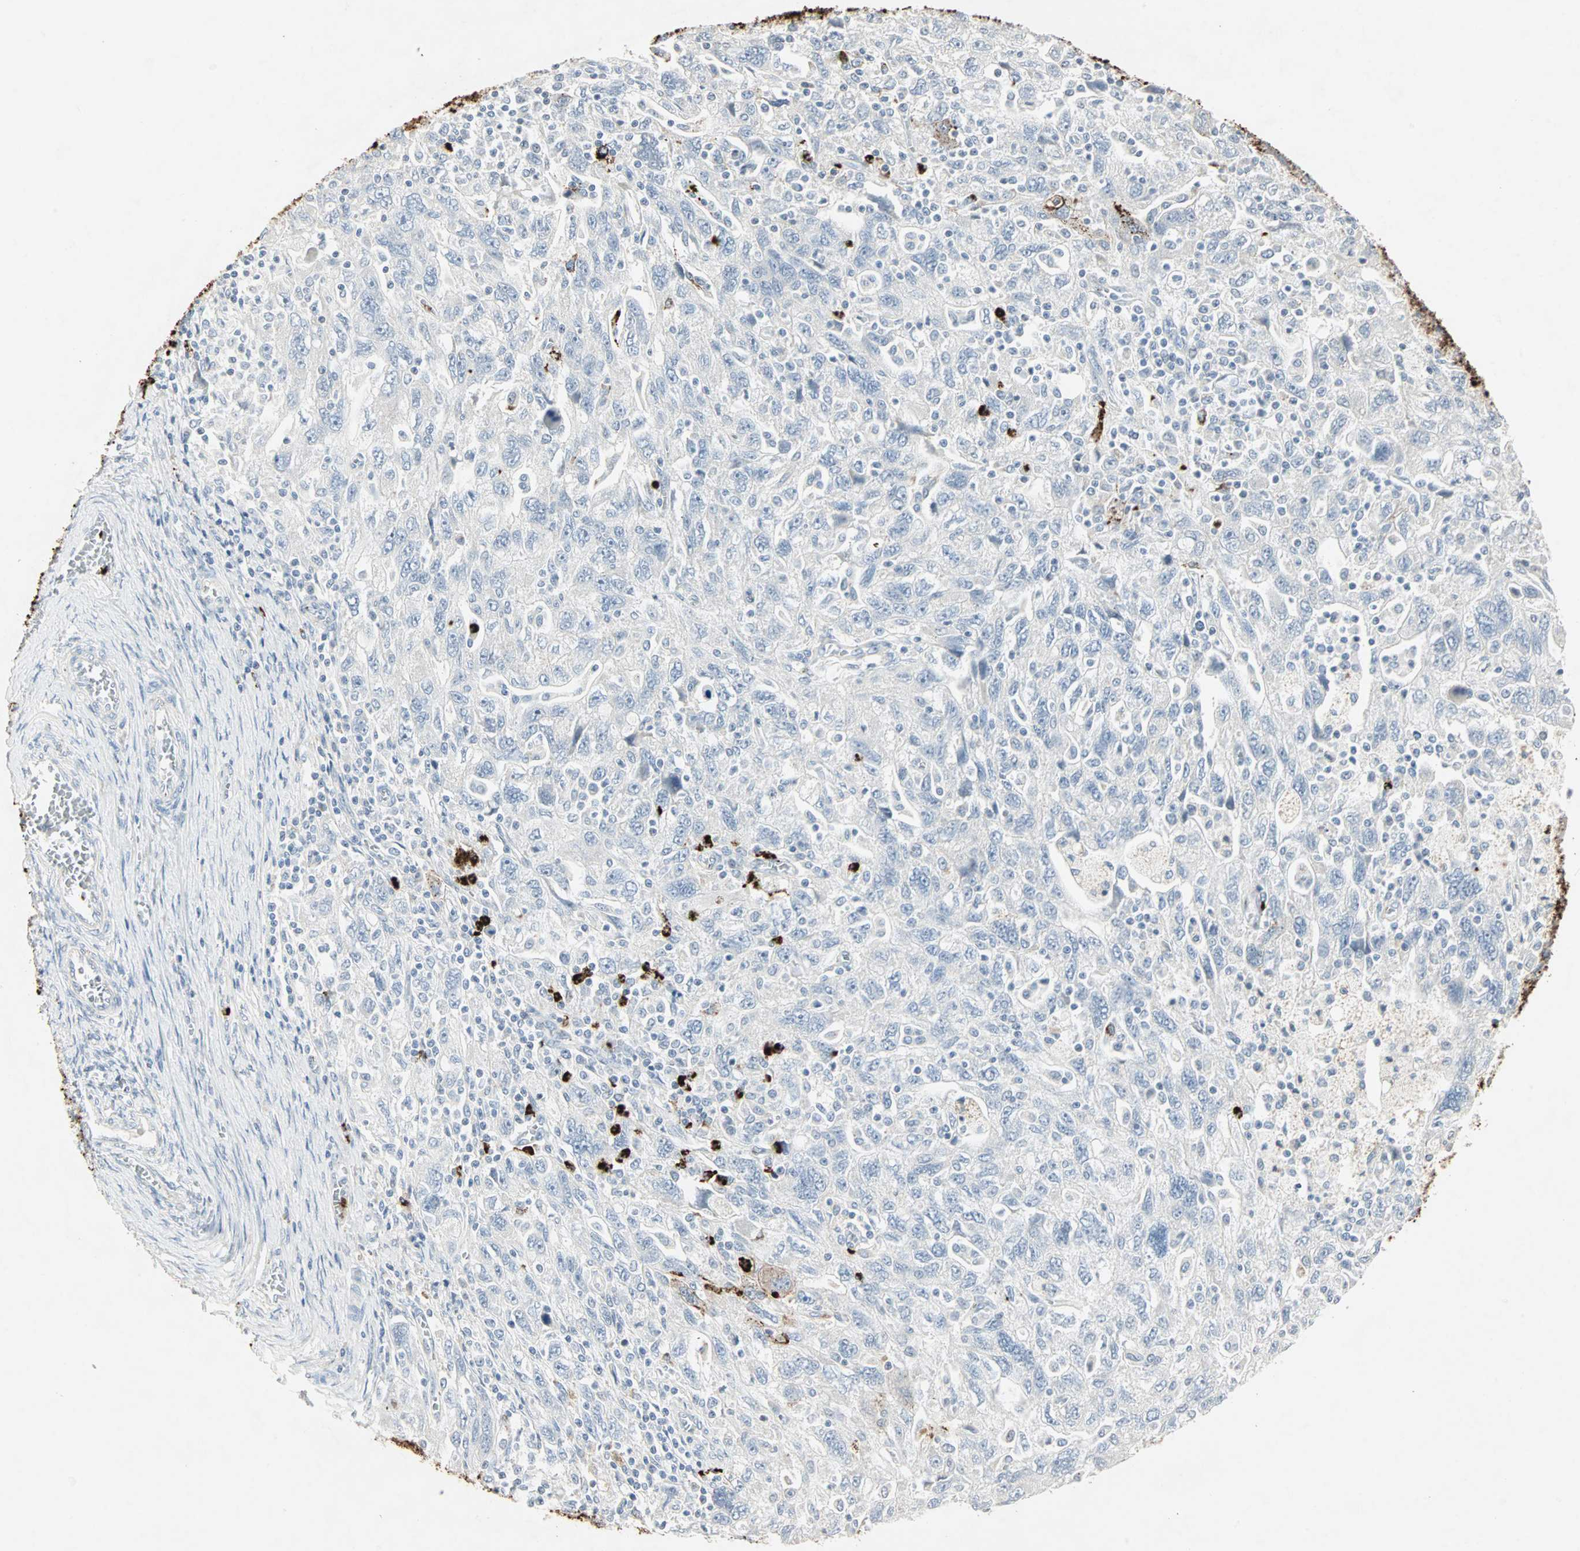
{"staining": {"intensity": "negative", "quantity": "none", "location": "none"}, "tissue": "ovarian cancer", "cell_type": "Tumor cells", "image_type": "cancer", "snomed": [{"axis": "morphology", "description": "Carcinoma, NOS"}, {"axis": "morphology", "description": "Cystadenocarcinoma, serous, NOS"}, {"axis": "topography", "description": "Ovary"}], "caption": "Micrograph shows no significant protein expression in tumor cells of ovarian cancer.", "gene": "CEACAM6", "patient": {"sex": "female", "age": 69}}